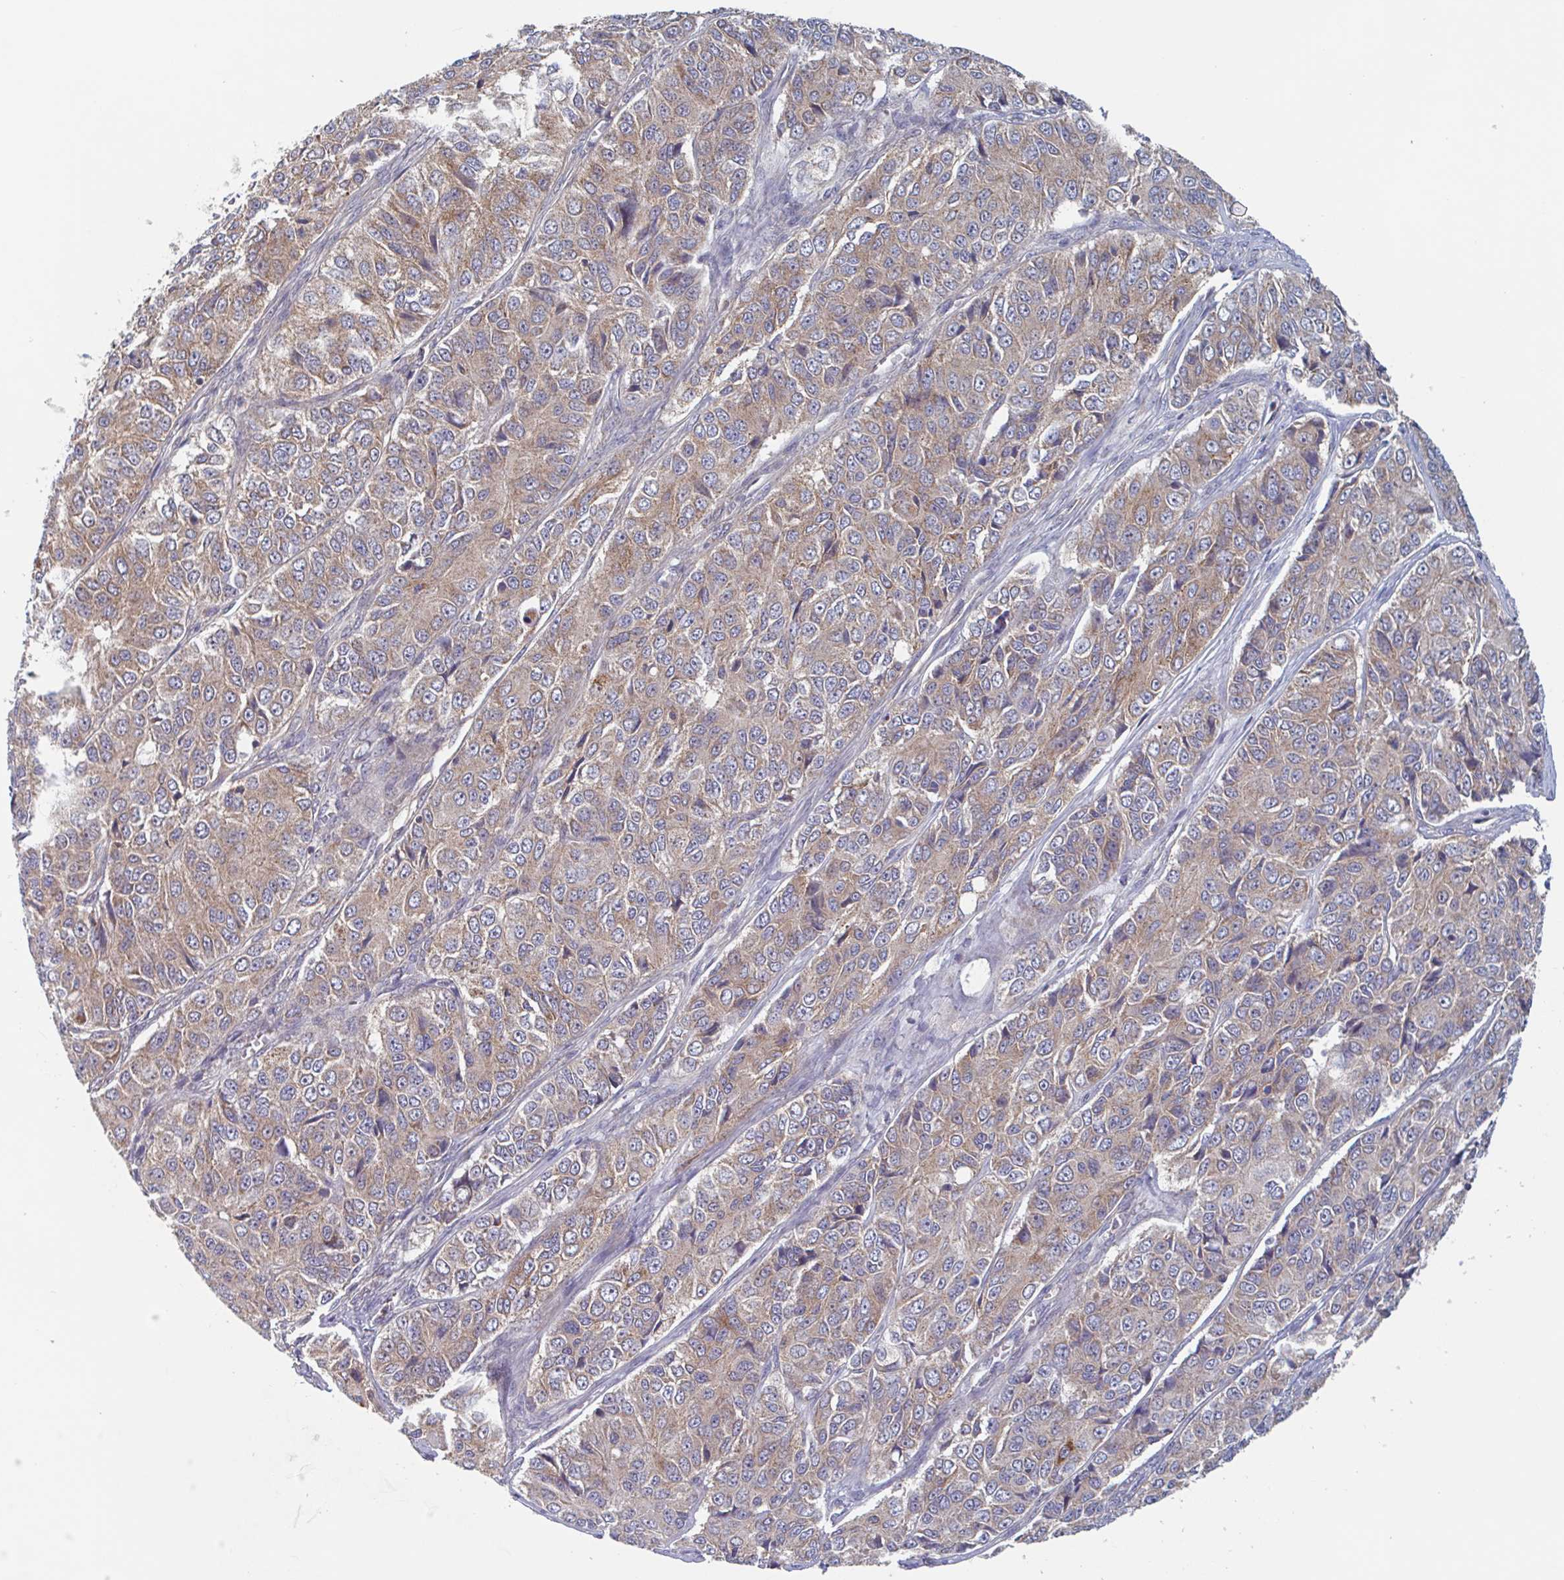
{"staining": {"intensity": "moderate", "quantity": ">75%", "location": "cytoplasmic/membranous"}, "tissue": "ovarian cancer", "cell_type": "Tumor cells", "image_type": "cancer", "snomed": [{"axis": "morphology", "description": "Carcinoma, endometroid"}, {"axis": "topography", "description": "Ovary"}], "caption": "Ovarian cancer was stained to show a protein in brown. There is medium levels of moderate cytoplasmic/membranous expression in about >75% of tumor cells.", "gene": "SURF1", "patient": {"sex": "female", "age": 51}}